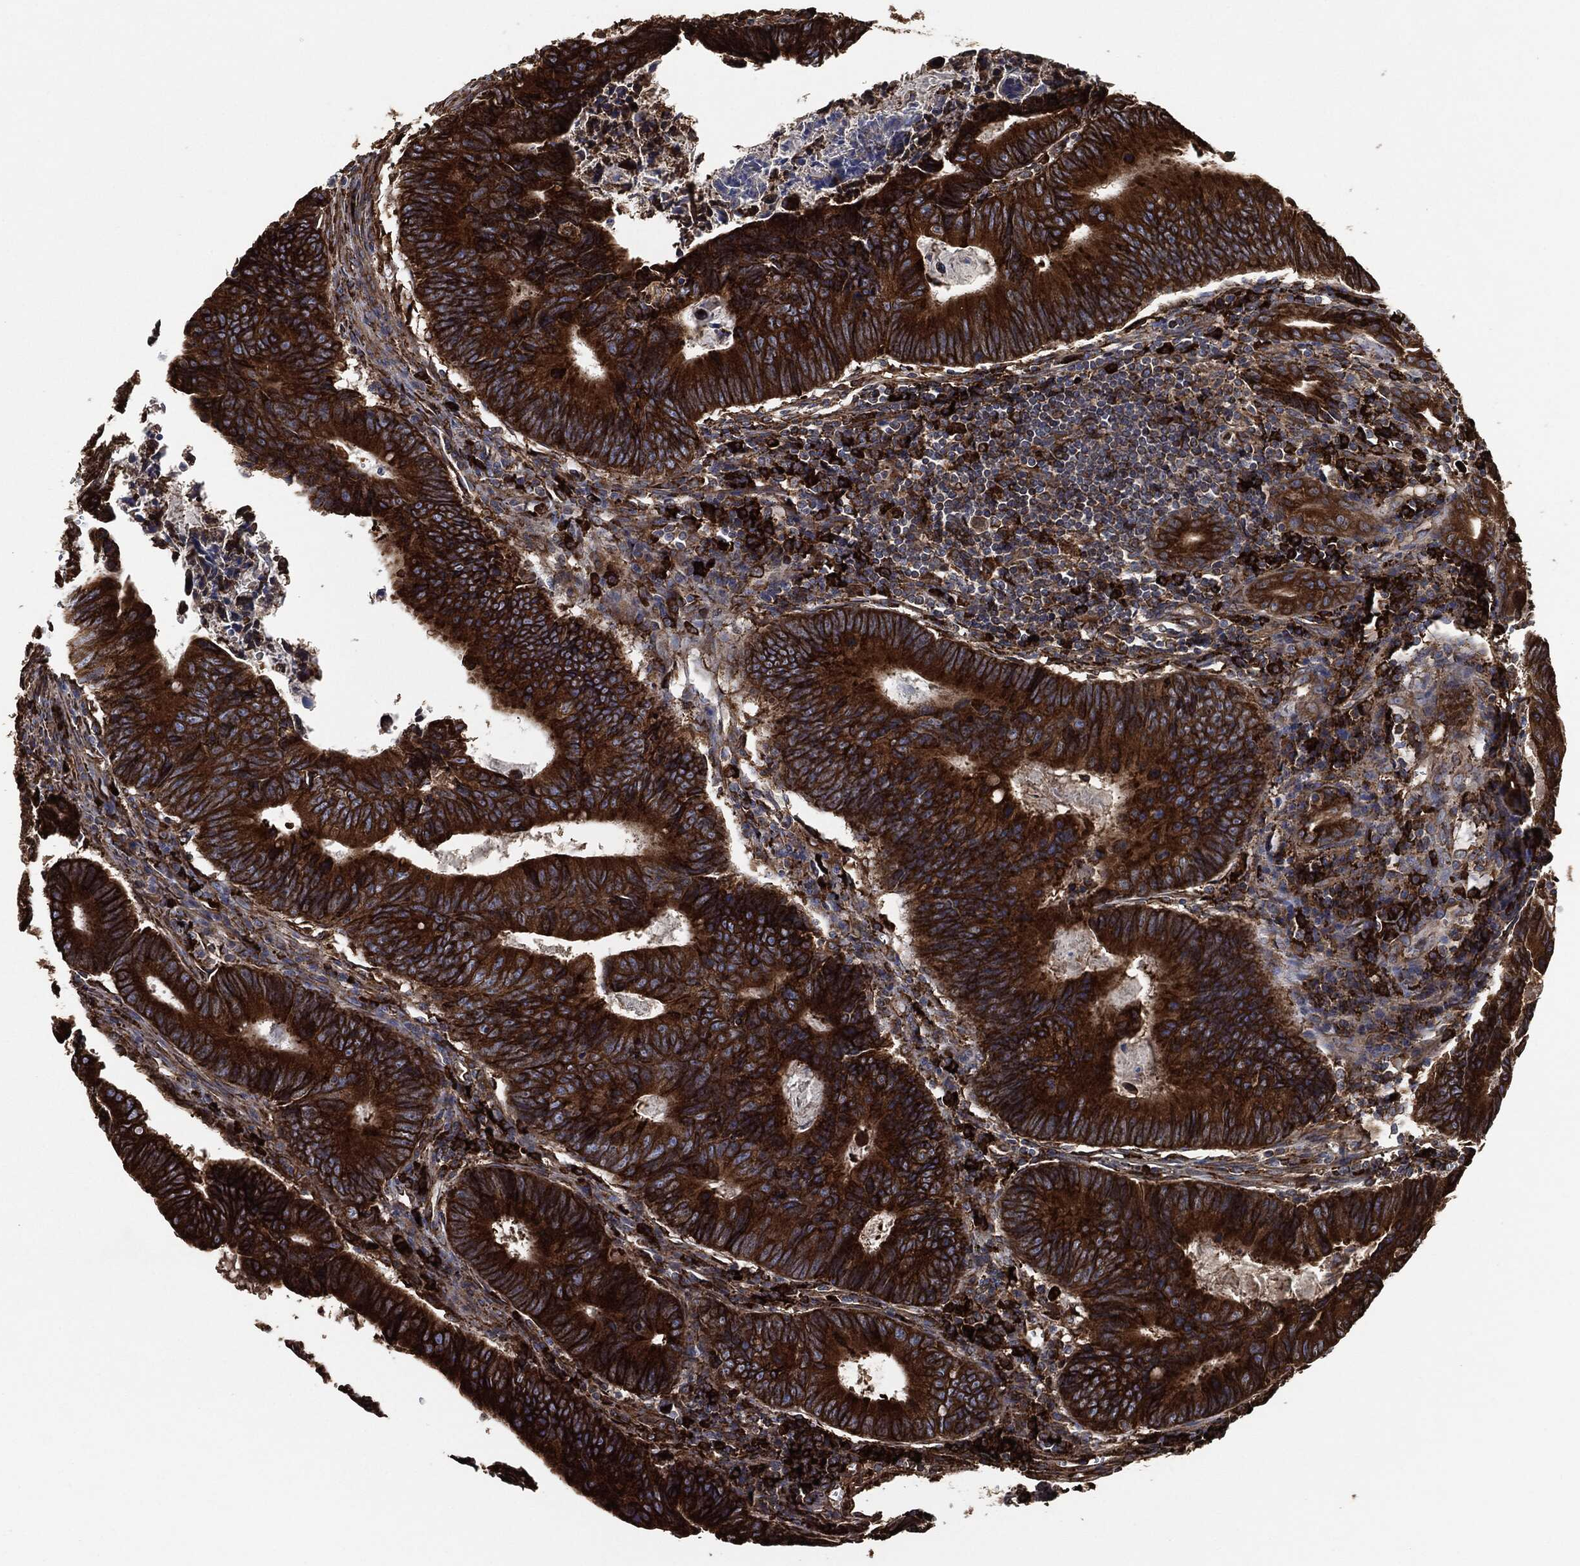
{"staining": {"intensity": "strong", "quantity": ">75%", "location": "cytoplasmic/membranous"}, "tissue": "colorectal cancer", "cell_type": "Tumor cells", "image_type": "cancer", "snomed": [{"axis": "morphology", "description": "Adenocarcinoma, NOS"}, {"axis": "topography", "description": "Colon"}], "caption": "This is a micrograph of IHC staining of adenocarcinoma (colorectal), which shows strong positivity in the cytoplasmic/membranous of tumor cells.", "gene": "AMFR", "patient": {"sex": "female", "age": 87}}